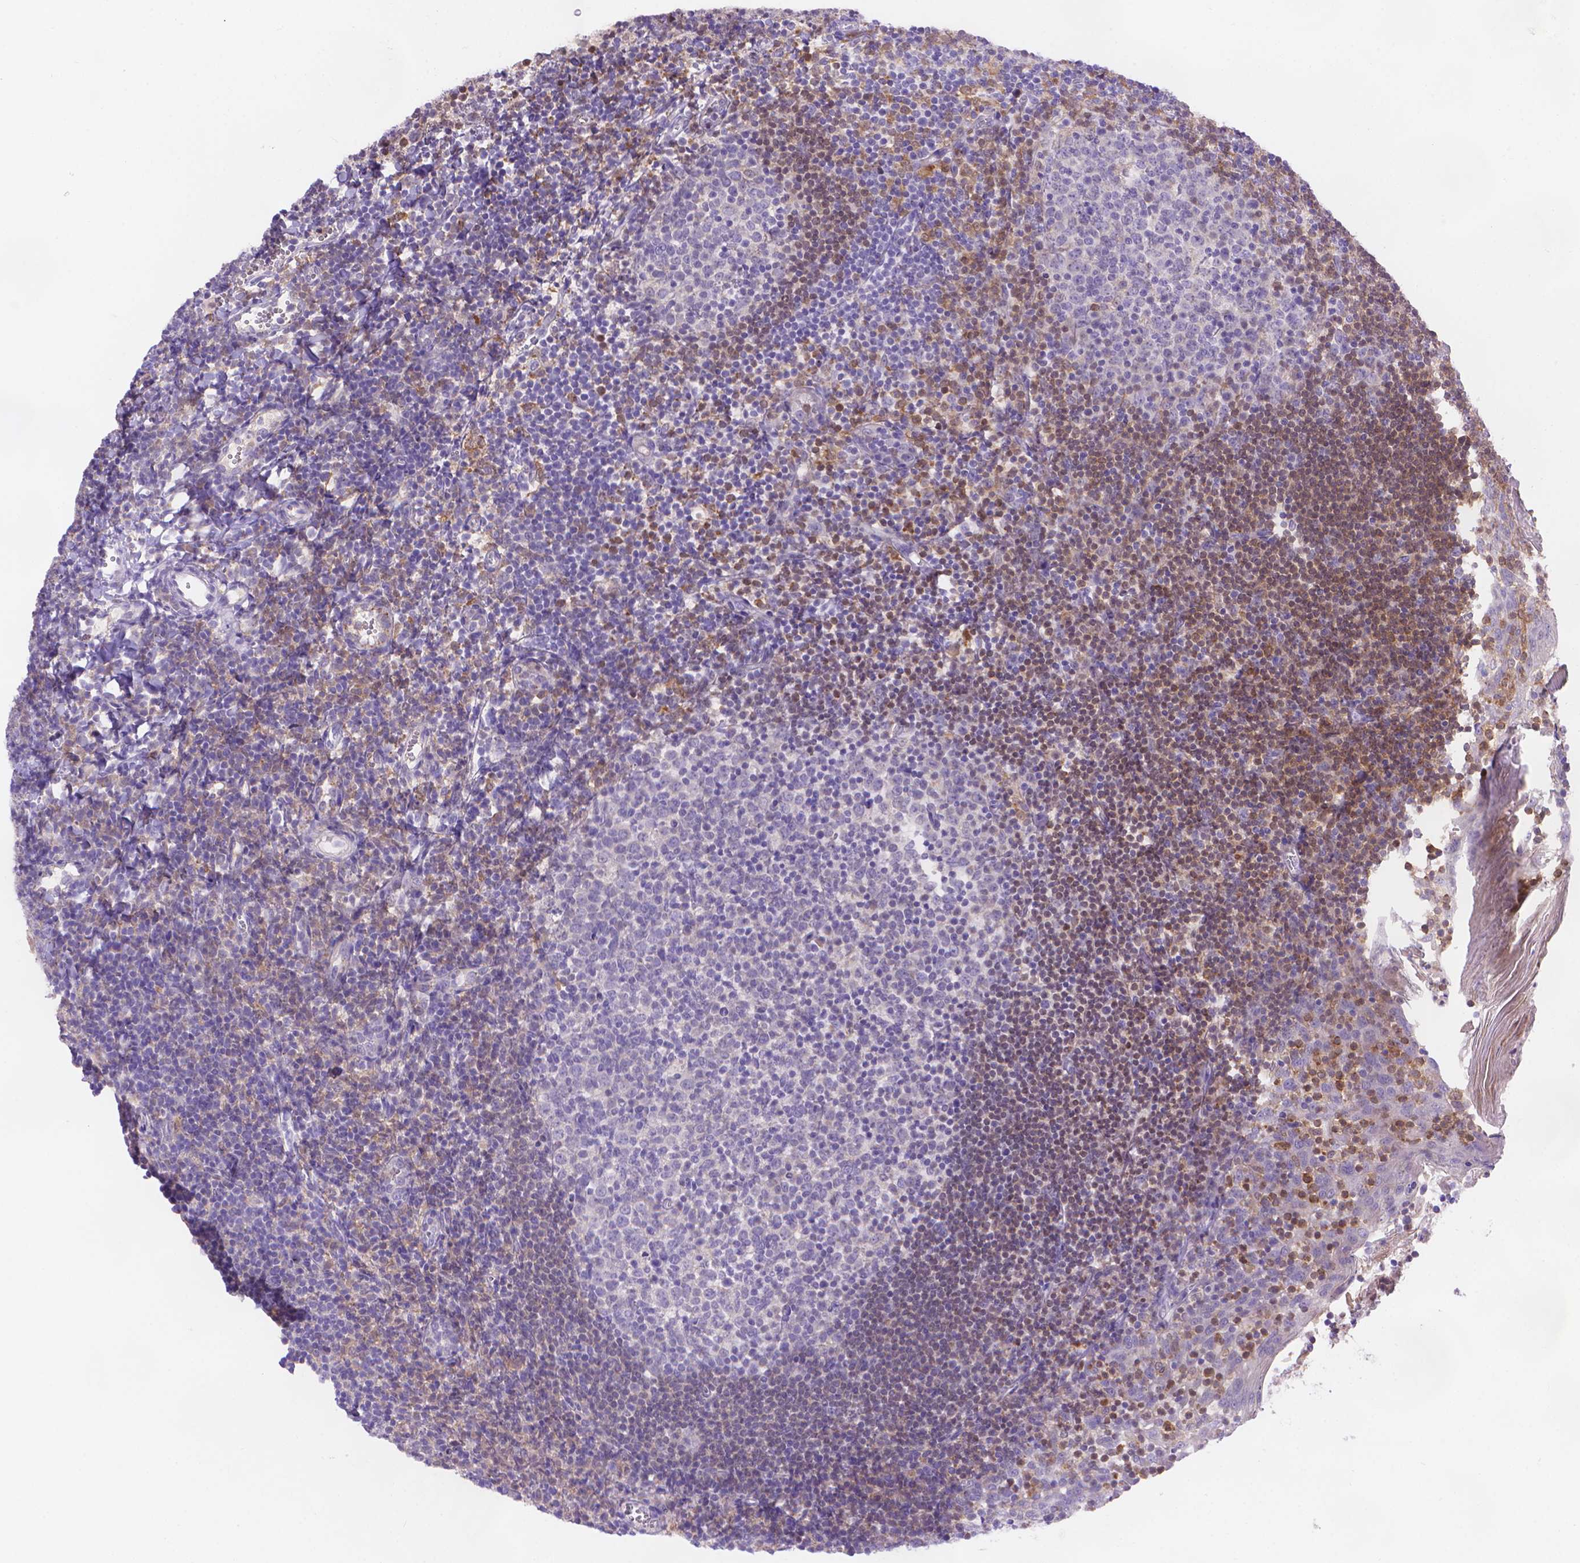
{"staining": {"intensity": "negative", "quantity": "none", "location": "none"}, "tissue": "lymph node", "cell_type": "Germinal center cells", "image_type": "normal", "snomed": [{"axis": "morphology", "description": "Normal tissue, NOS"}, {"axis": "topography", "description": "Lymph node"}], "caption": "Germinal center cells are negative for brown protein staining in normal lymph node. (Immunohistochemistry (ihc), brightfield microscopy, high magnification).", "gene": "FGD2", "patient": {"sex": "female", "age": 21}}